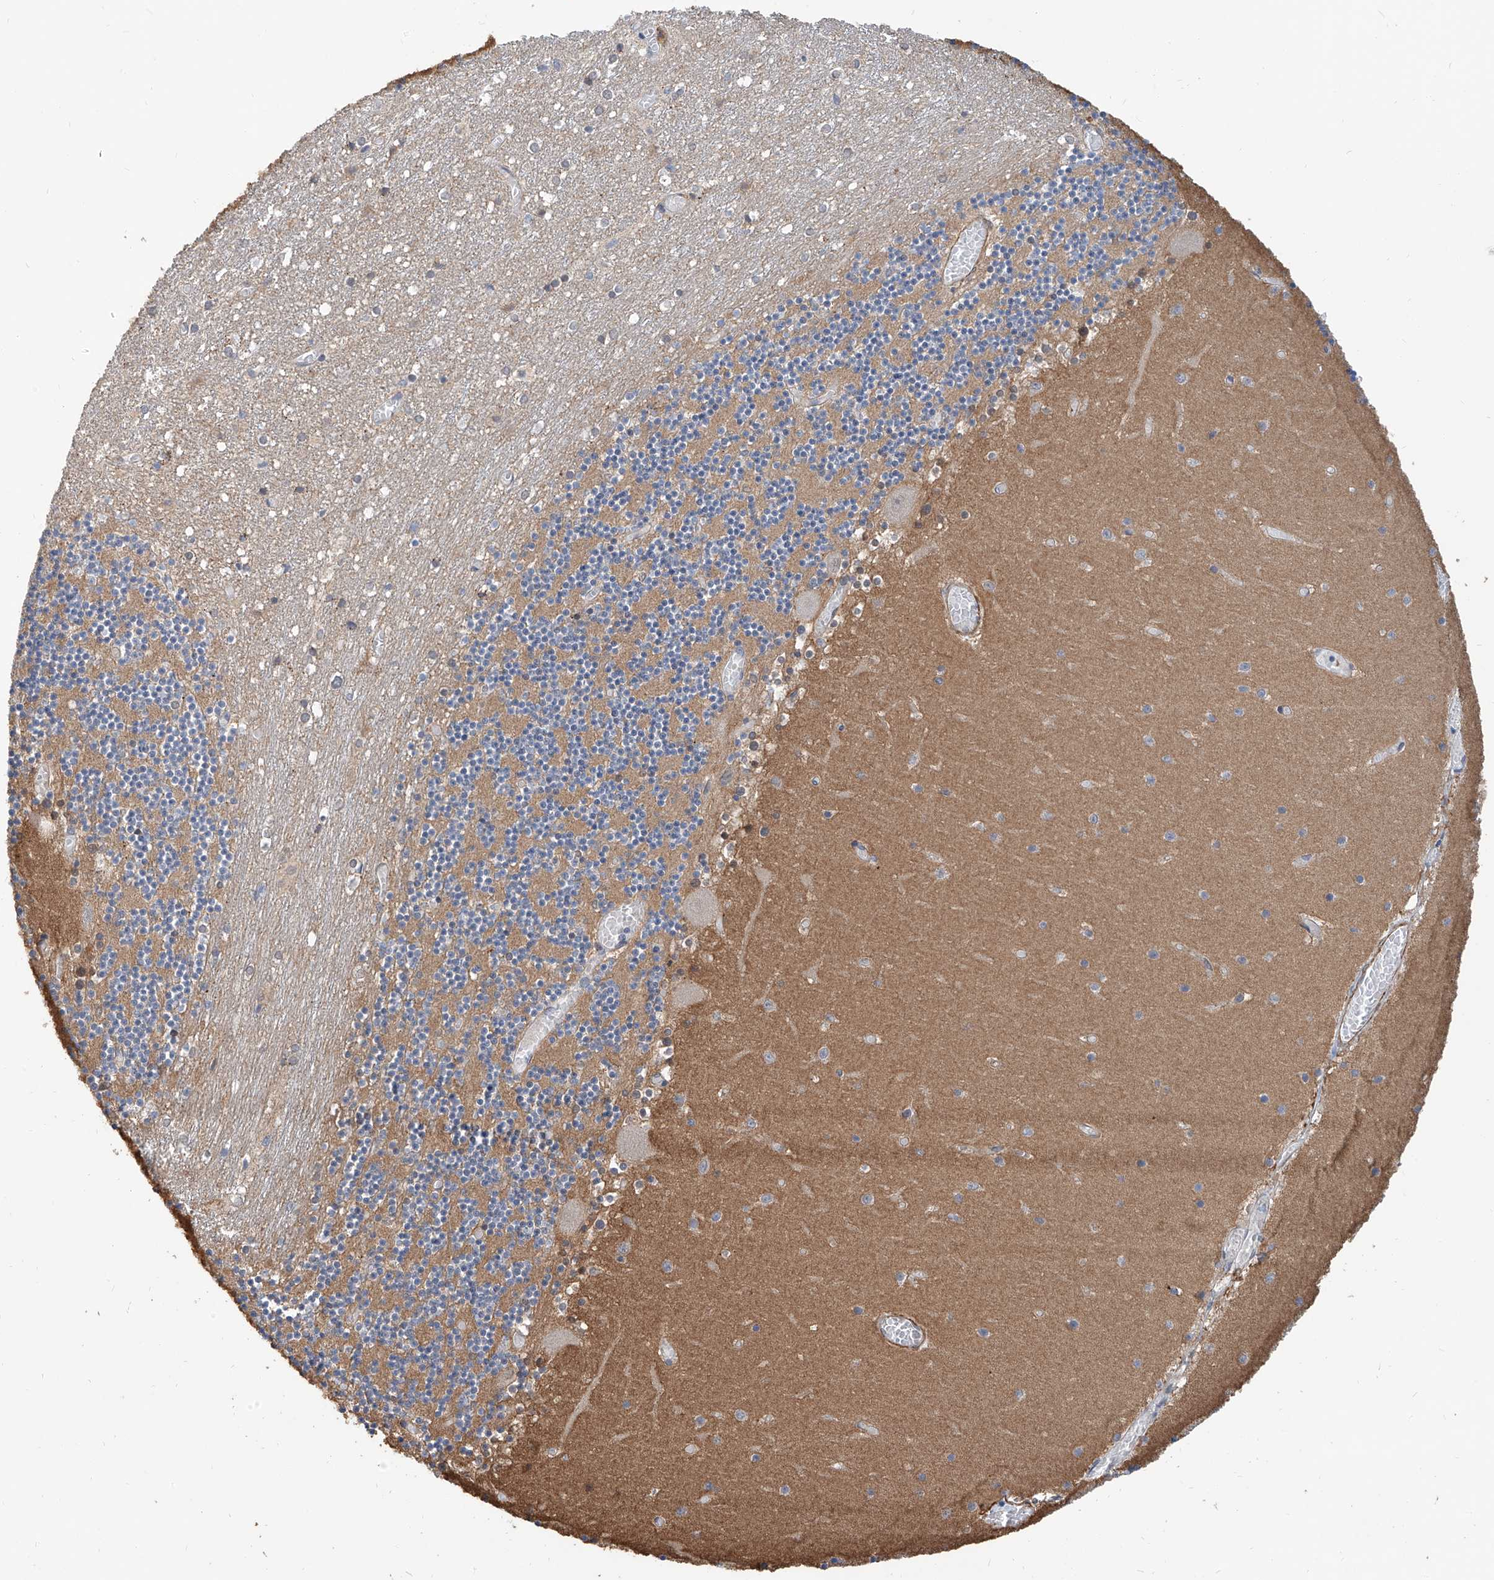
{"staining": {"intensity": "weak", "quantity": ">75%", "location": "cytoplasmic/membranous"}, "tissue": "cerebellum", "cell_type": "Cells in granular layer", "image_type": "normal", "snomed": [{"axis": "morphology", "description": "Normal tissue, NOS"}, {"axis": "topography", "description": "Cerebellum"}], "caption": "A high-resolution photomicrograph shows immunohistochemistry staining of unremarkable cerebellum, which demonstrates weak cytoplasmic/membranous positivity in about >75% of cells in granular layer. The protein of interest is shown in brown color, while the nuclei are stained blue.", "gene": "MAGEE2", "patient": {"sex": "female", "age": 28}}